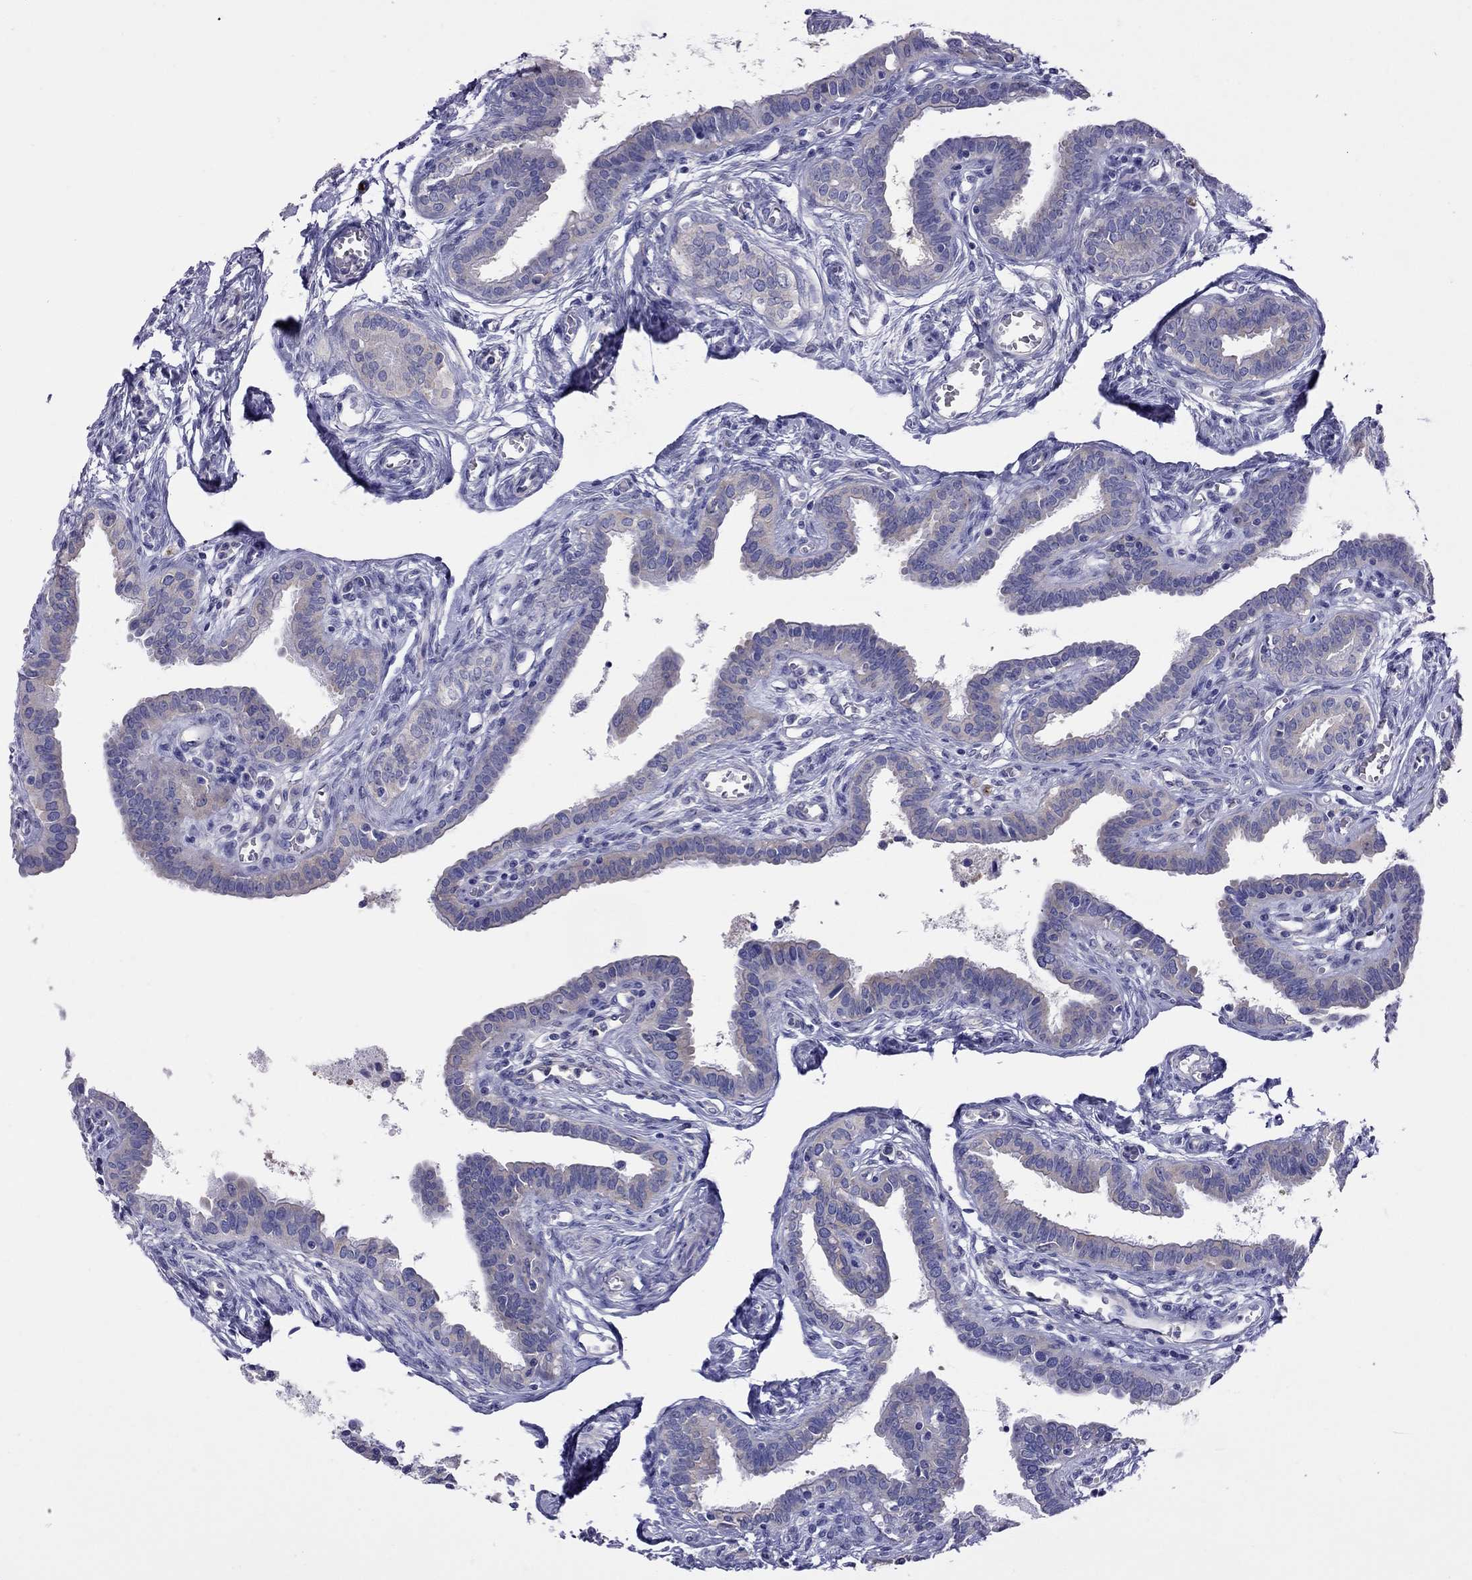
{"staining": {"intensity": "negative", "quantity": "none", "location": "none"}, "tissue": "fallopian tube", "cell_type": "Glandular cells", "image_type": "normal", "snomed": [{"axis": "morphology", "description": "Normal tissue, NOS"}, {"axis": "morphology", "description": "Carcinoma, endometroid"}, {"axis": "topography", "description": "Fallopian tube"}, {"axis": "topography", "description": "Ovary"}], "caption": "Glandular cells are negative for brown protein staining in unremarkable fallopian tube. The staining was performed using DAB to visualize the protein expression in brown, while the nuclei were stained in blue with hematoxylin (Magnification: 20x).", "gene": "ALOX15B", "patient": {"sex": "female", "age": 42}}